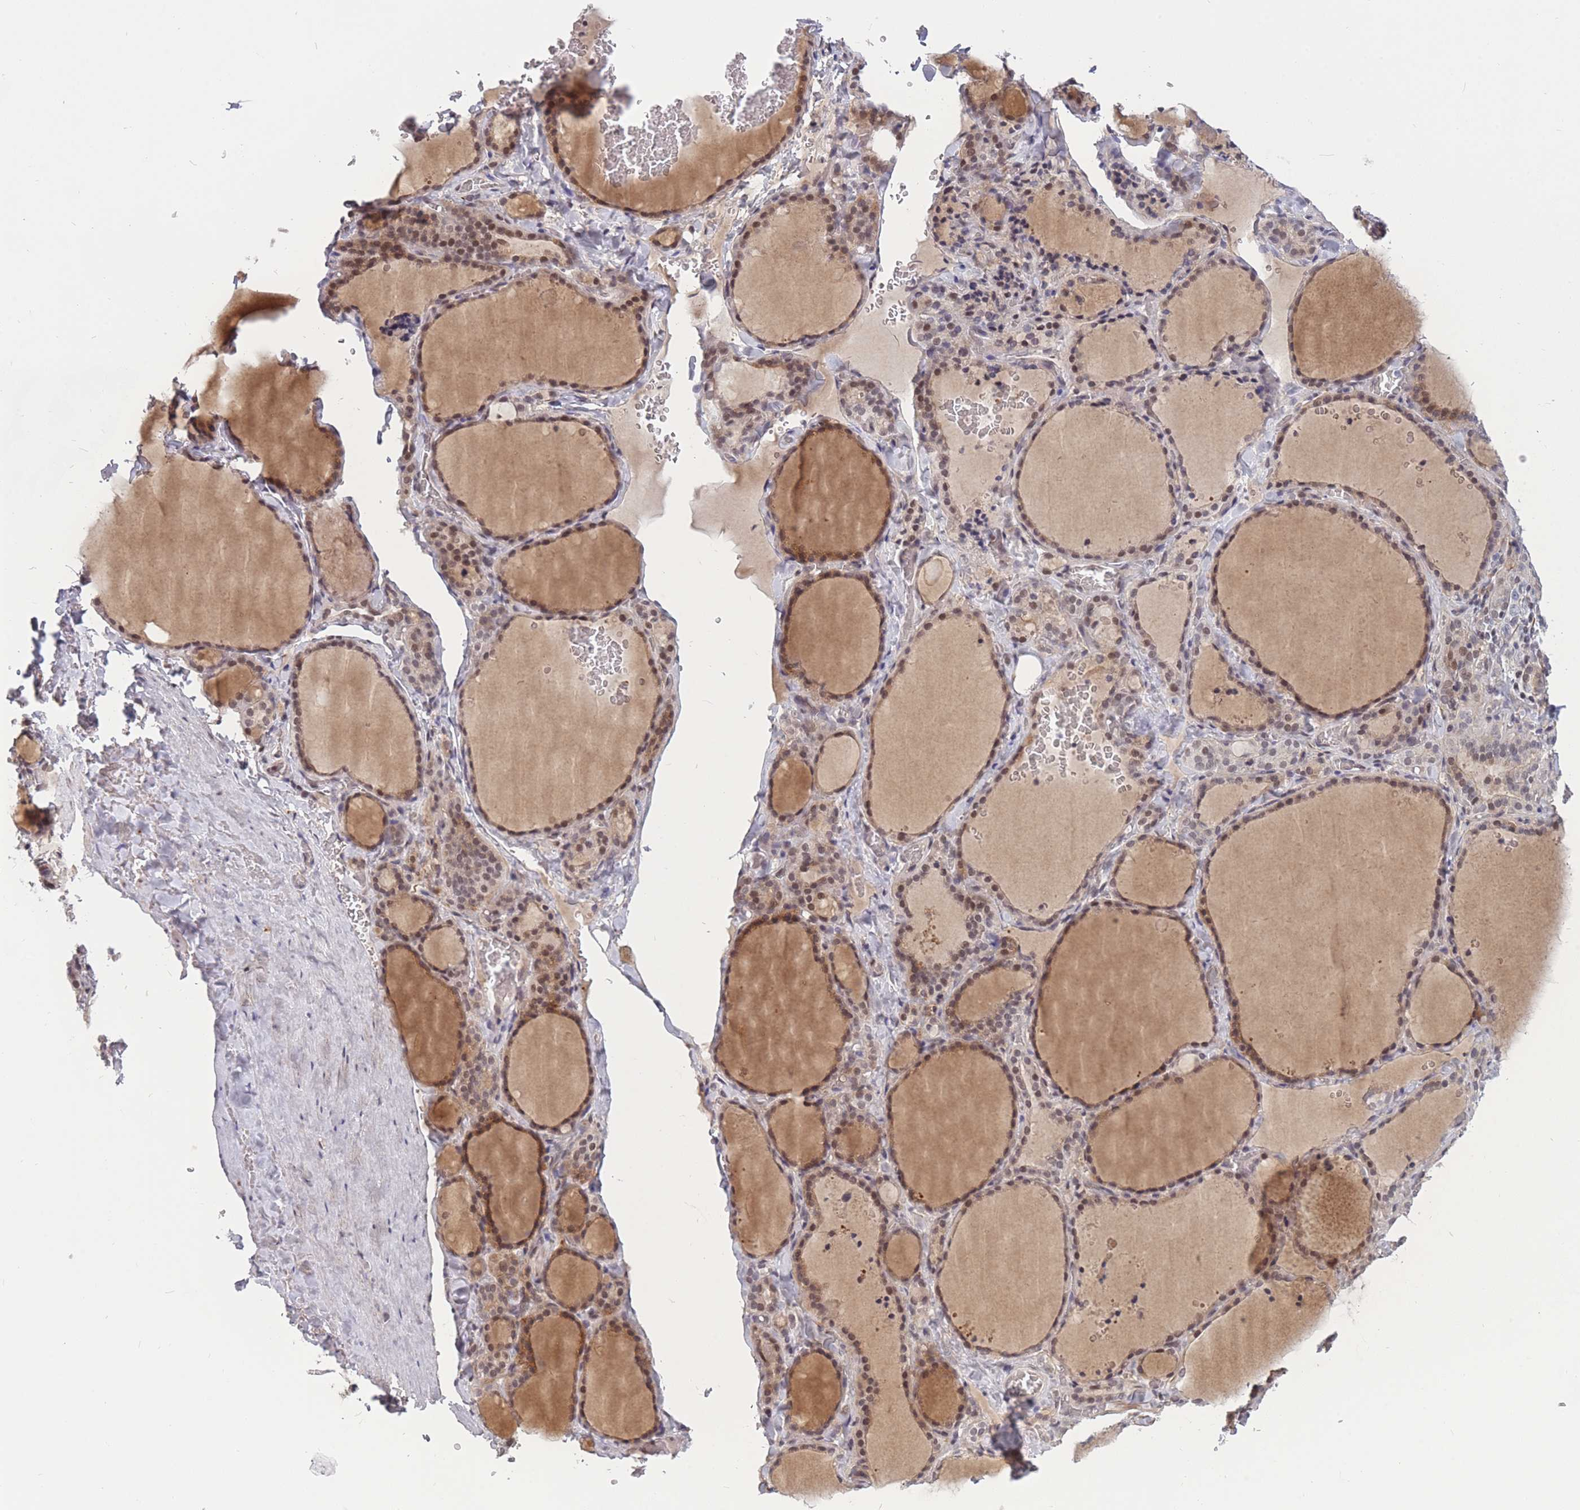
{"staining": {"intensity": "moderate", "quantity": "25%-75%", "location": "cytoplasmic/membranous,nuclear"}, "tissue": "thyroid gland", "cell_type": "Glandular cells", "image_type": "normal", "snomed": [{"axis": "morphology", "description": "Normal tissue, NOS"}, {"axis": "topography", "description": "Thyroid gland"}], "caption": "Immunohistochemistry photomicrograph of unremarkable thyroid gland: human thyroid gland stained using immunohistochemistry (IHC) shows medium levels of moderate protein expression localized specifically in the cytoplasmic/membranous,nuclear of glandular cells, appearing as a cytoplasmic/membranous,nuclear brown color.", "gene": "BCL9L", "patient": {"sex": "female", "age": 22}}